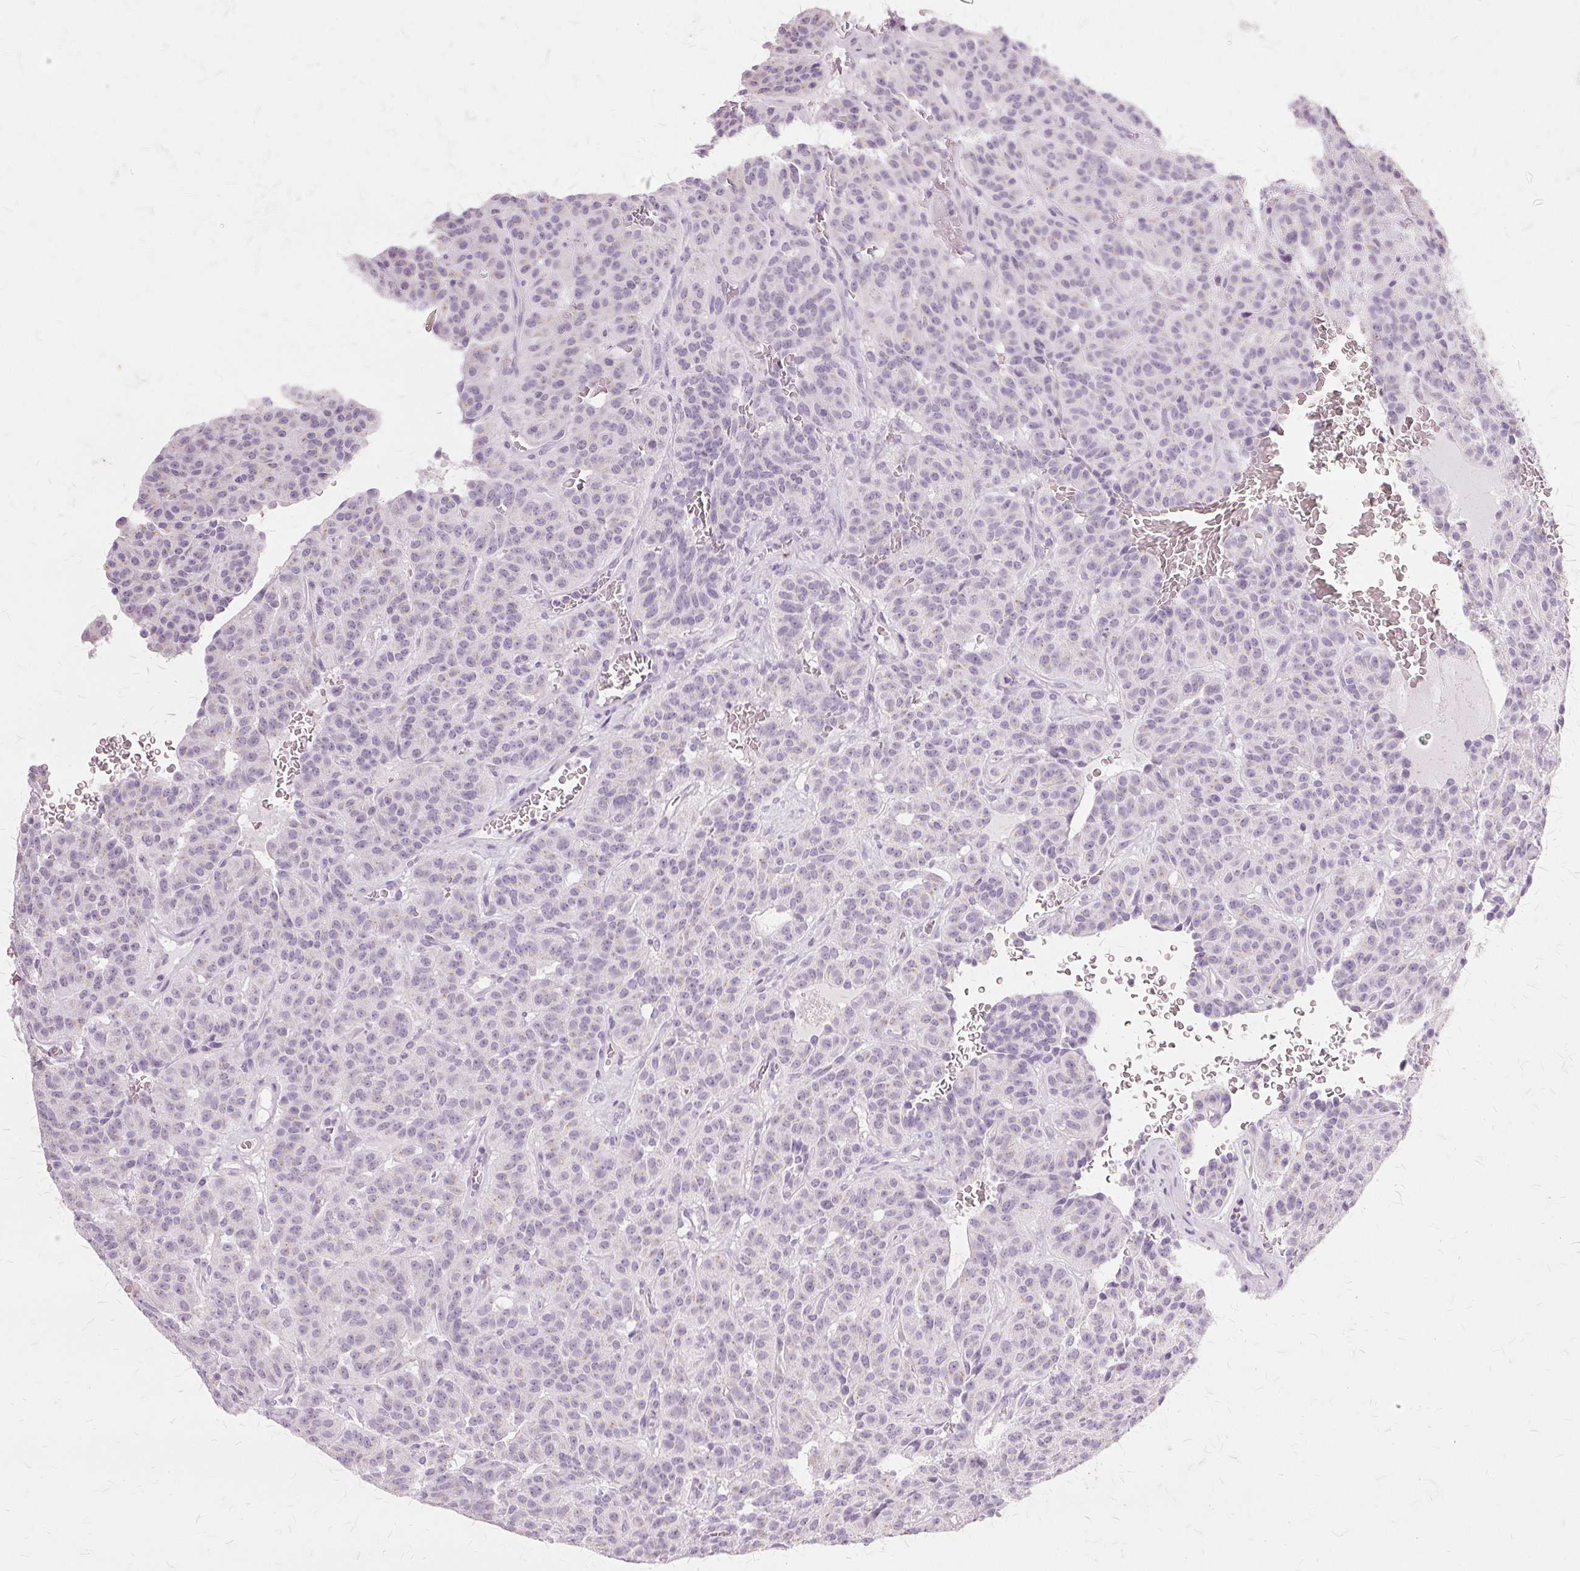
{"staining": {"intensity": "negative", "quantity": "none", "location": "none"}, "tissue": "carcinoid", "cell_type": "Tumor cells", "image_type": "cancer", "snomed": [{"axis": "morphology", "description": "Carcinoid, malignant, NOS"}, {"axis": "topography", "description": "Lung"}], "caption": "High power microscopy image of an immunohistochemistry (IHC) micrograph of malignant carcinoid, revealing no significant staining in tumor cells.", "gene": "SLC45A3", "patient": {"sex": "female", "age": 61}}